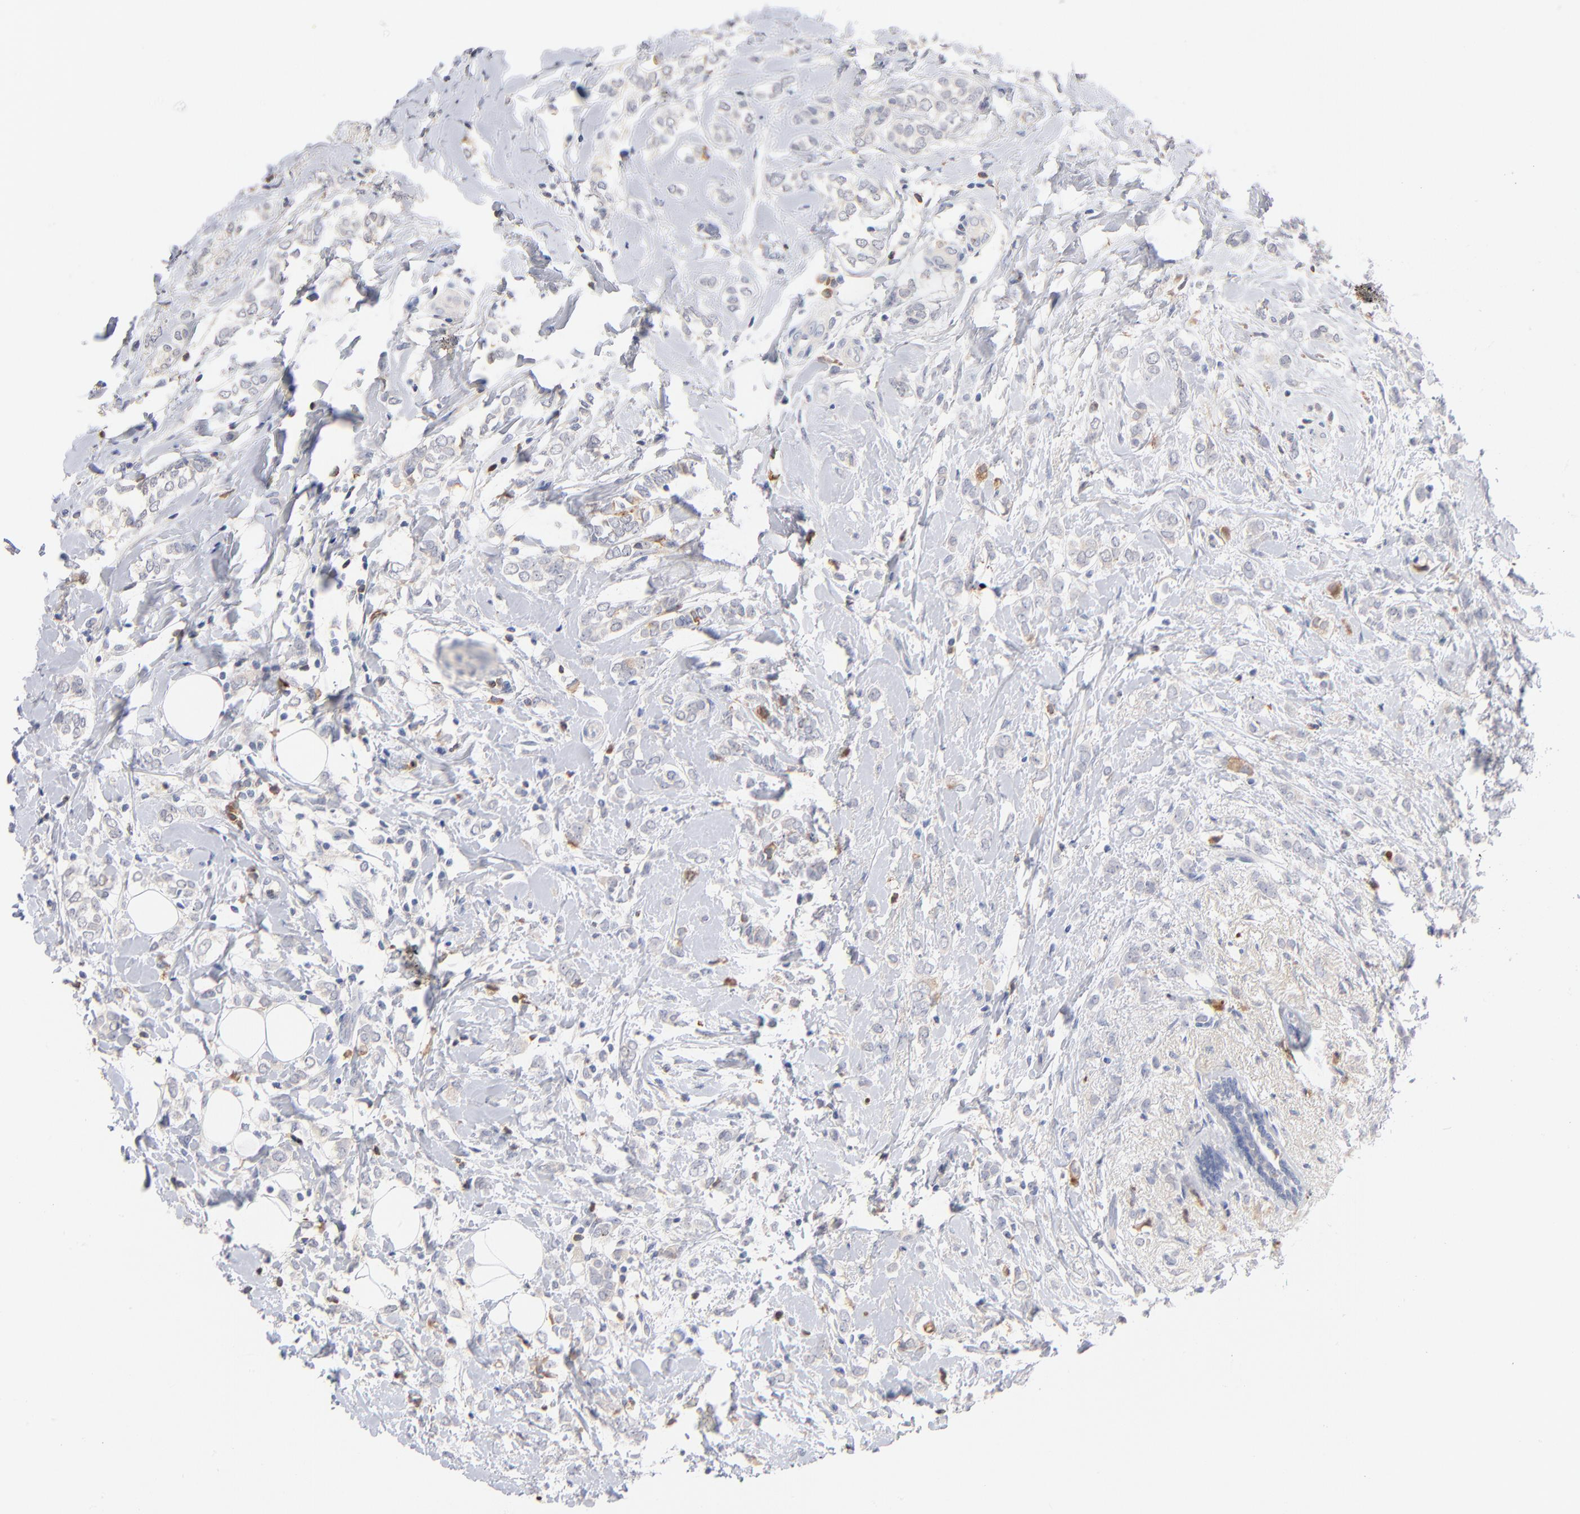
{"staining": {"intensity": "moderate", "quantity": "<25%", "location": "cytoplasmic/membranous"}, "tissue": "breast cancer", "cell_type": "Tumor cells", "image_type": "cancer", "snomed": [{"axis": "morphology", "description": "Normal tissue, NOS"}, {"axis": "morphology", "description": "Lobular carcinoma"}, {"axis": "topography", "description": "Breast"}], "caption": "Immunohistochemical staining of human lobular carcinoma (breast) reveals moderate cytoplasmic/membranous protein positivity in approximately <25% of tumor cells.", "gene": "F12", "patient": {"sex": "female", "age": 47}}